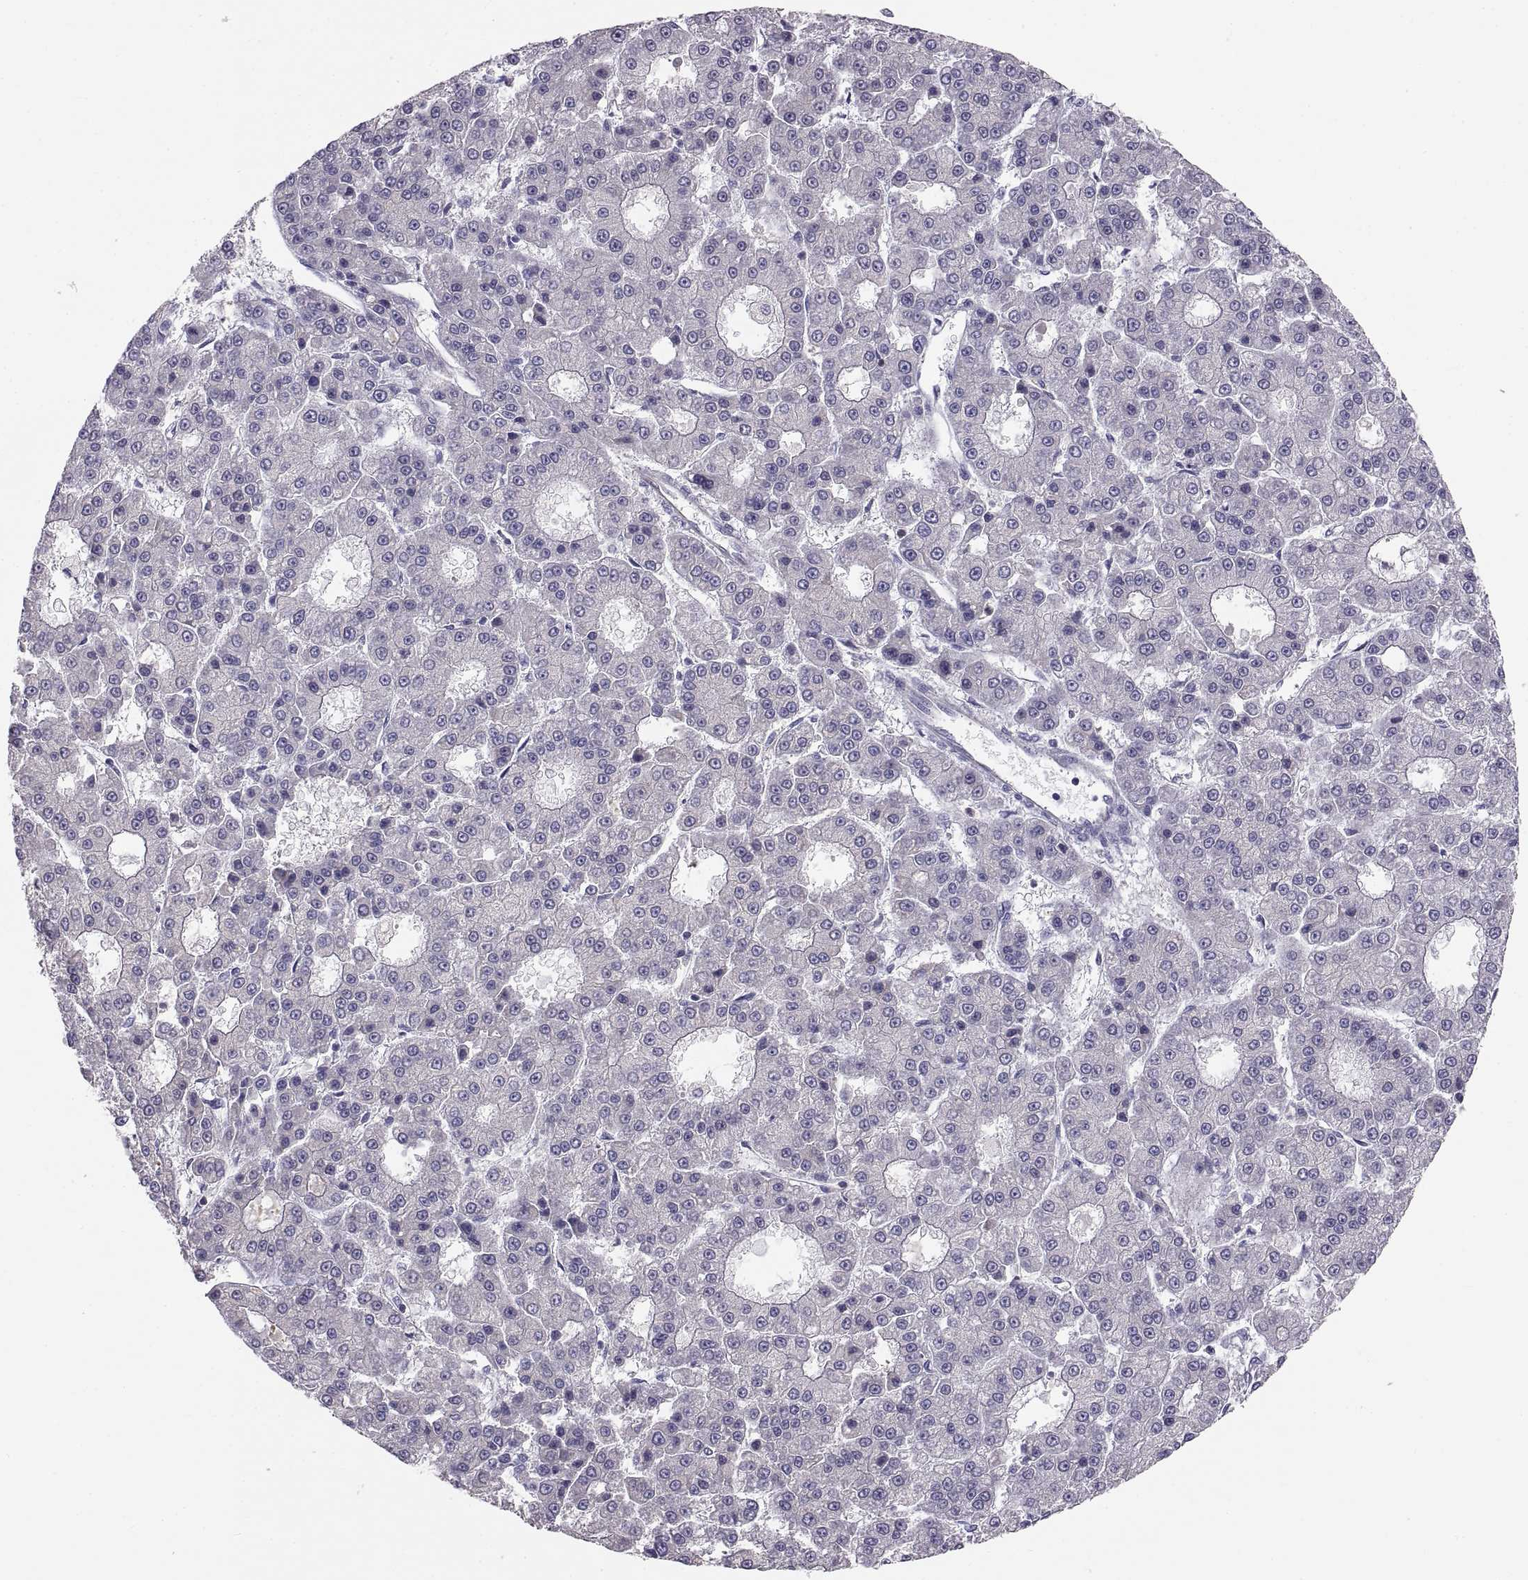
{"staining": {"intensity": "negative", "quantity": "none", "location": "none"}, "tissue": "liver cancer", "cell_type": "Tumor cells", "image_type": "cancer", "snomed": [{"axis": "morphology", "description": "Carcinoma, Hepatocellular, NOS"}, {"axis": "topography", "description": "Liver"}], "caption": "Immunohistochemistry (IHC) of liver cancer (hepatocellular carcinoma) exhibits no staining in tumor cells. (DAB immunohistochemistry visualized using brightfield microscopy, high magnification).", "gene": "ERO1A", "patient": {"sex": "male", "age": 70}}